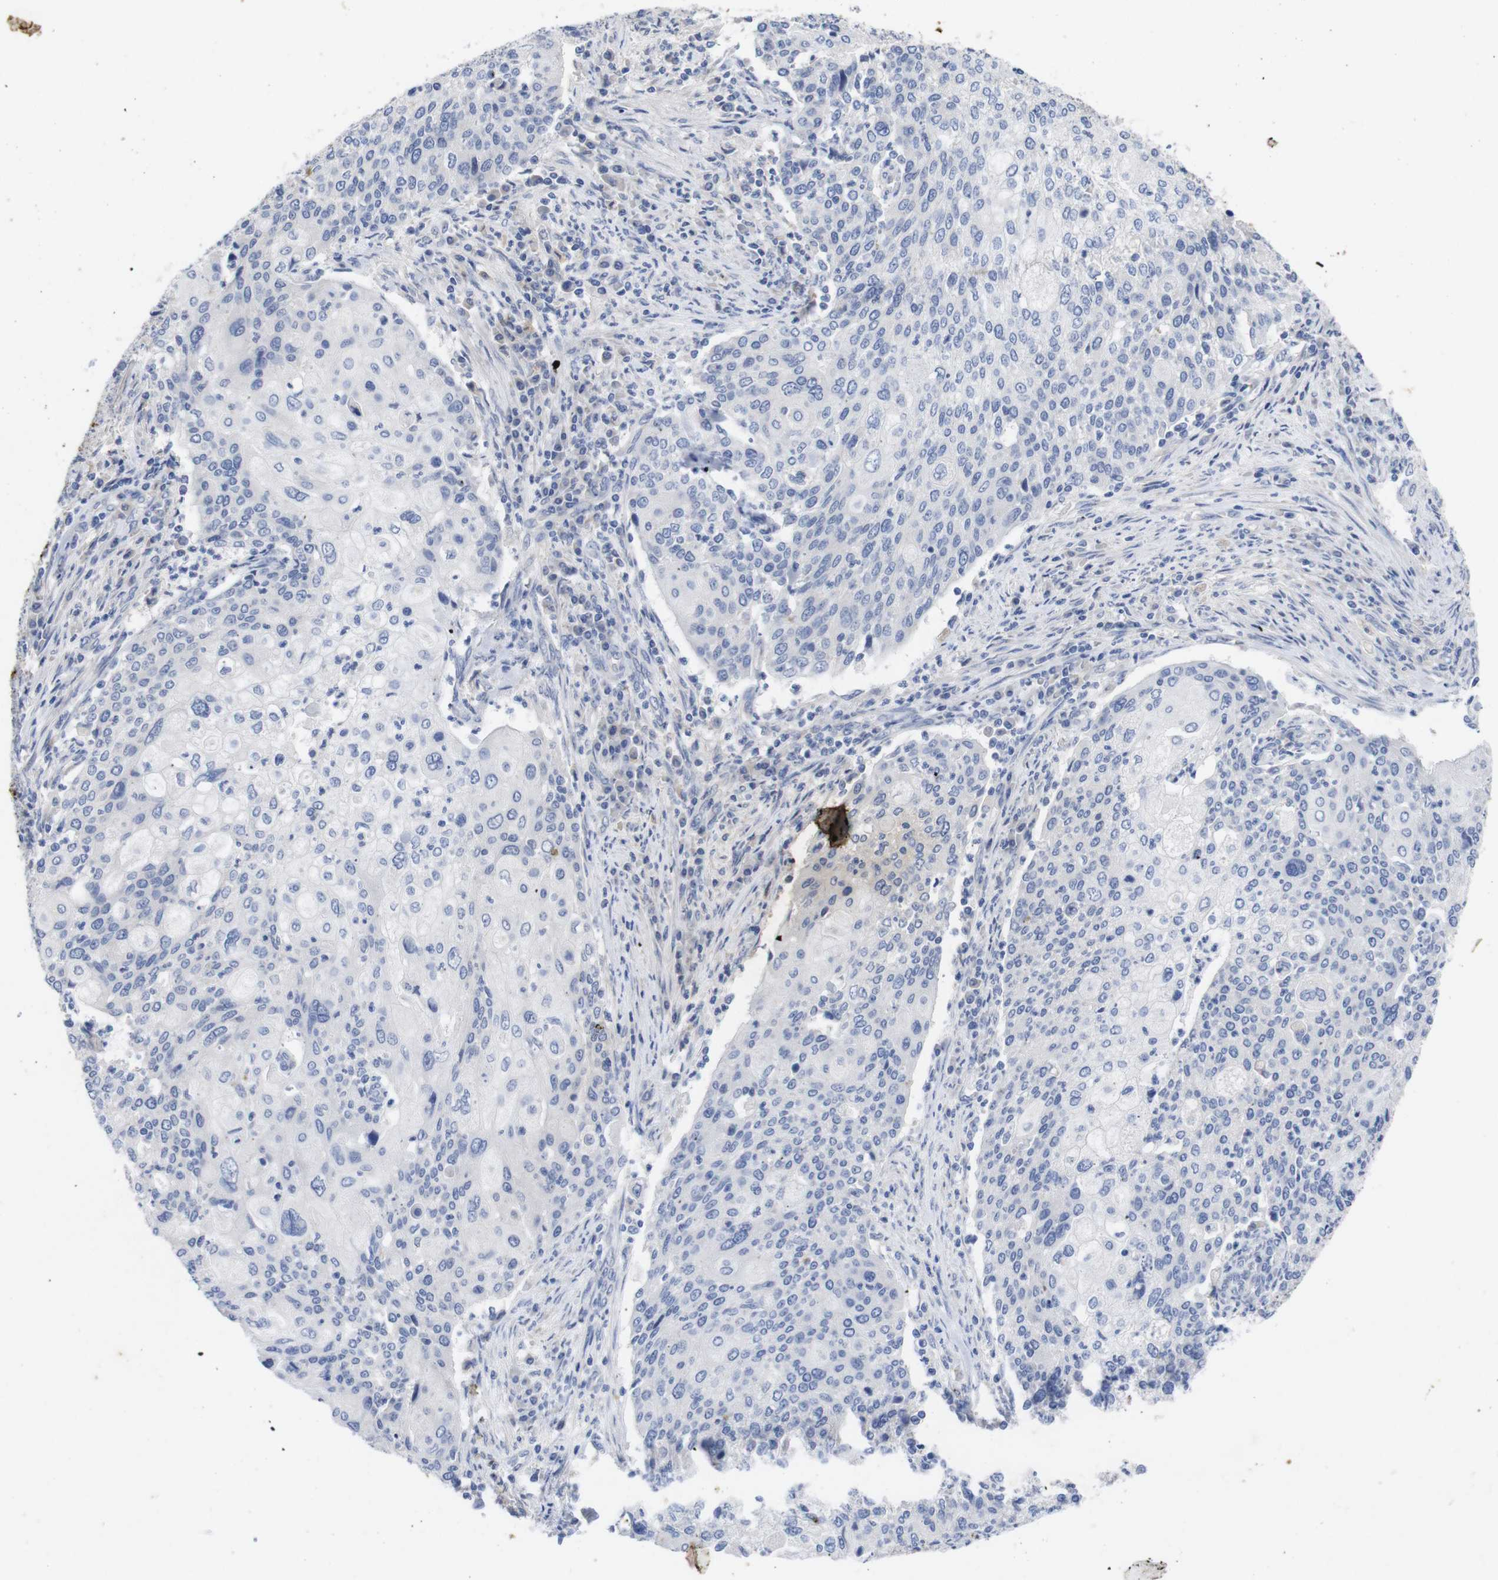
{"staining": {"intensity": "negative", "quantity": "none", "location": "none"}, "tissue": "cervical cancer", "cell_type": "Tumor cells", "image_type": "cancer", "snomed": [{"axis": "morphology", "description": "Squamous cell carcinoma, NOS"}, {"axis": "topography", "description": "Cervix"}], "caption": "This is an immunohistochemistry photomicrograph of human cervical cancer (squamous cell carcinoma). There is no expression in tumor cells.", "gene": "TNNI3", "patient": {"sex": "female", "age": 40}}